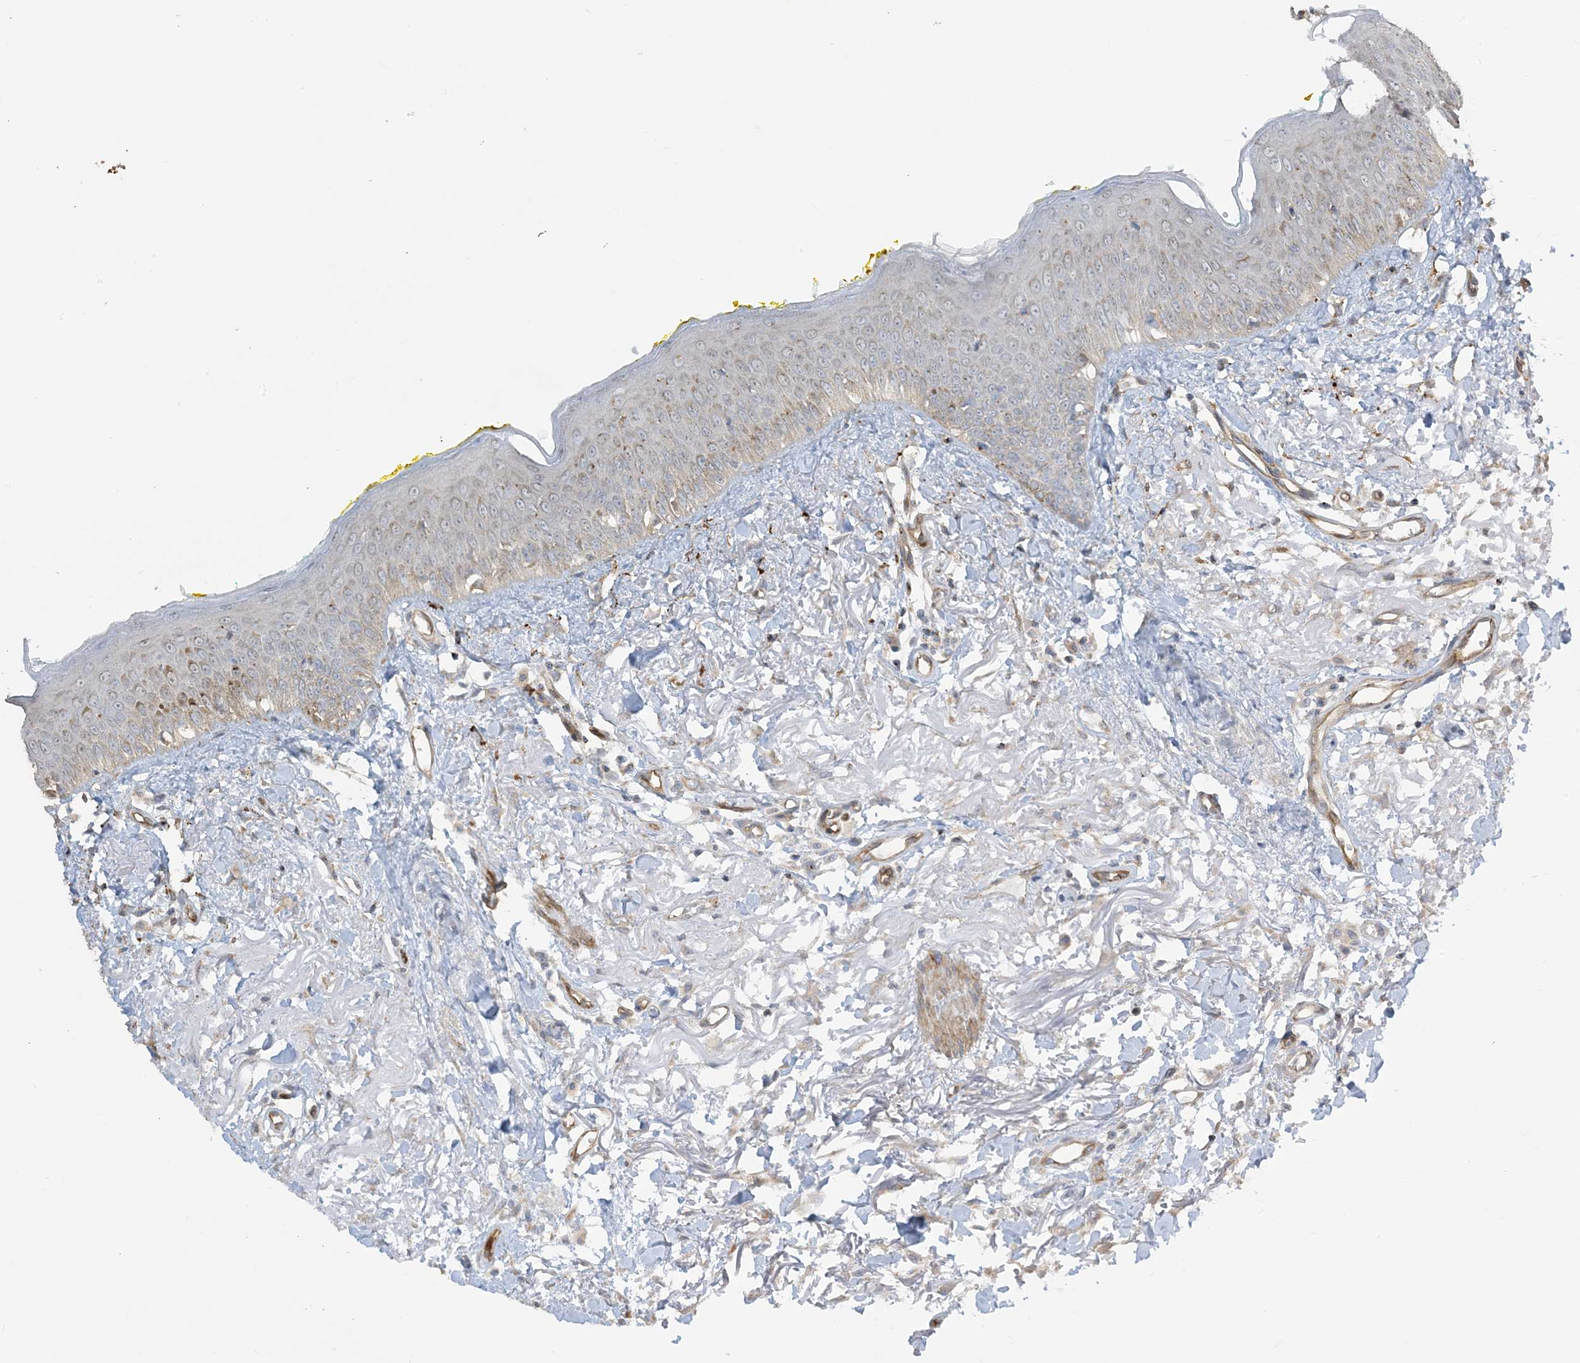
{"staining": {"intensity": "weak", "quantity": "<25%", "location": "cytoplasmic/membranous"}, "tissue": "oral mucosa", "cell_type": "Squamous epithelial cells", "image_type": "normal", "snomed": [{"axis": "morphology", "description": "Normal tissue, NOS"}, {"axis": "topography", "description": "Oral tissue"}], "caption": "Immunohistochemistry (IHC) micrograph of unremarkable oral mucosa: human oral mucosa stained with DAB (3,3'-diaminobenzidine) shows no significant protein staining in squamous epithelial cells.", "gene": "AGA", "patient": {"sex": "female", "age": 70}}